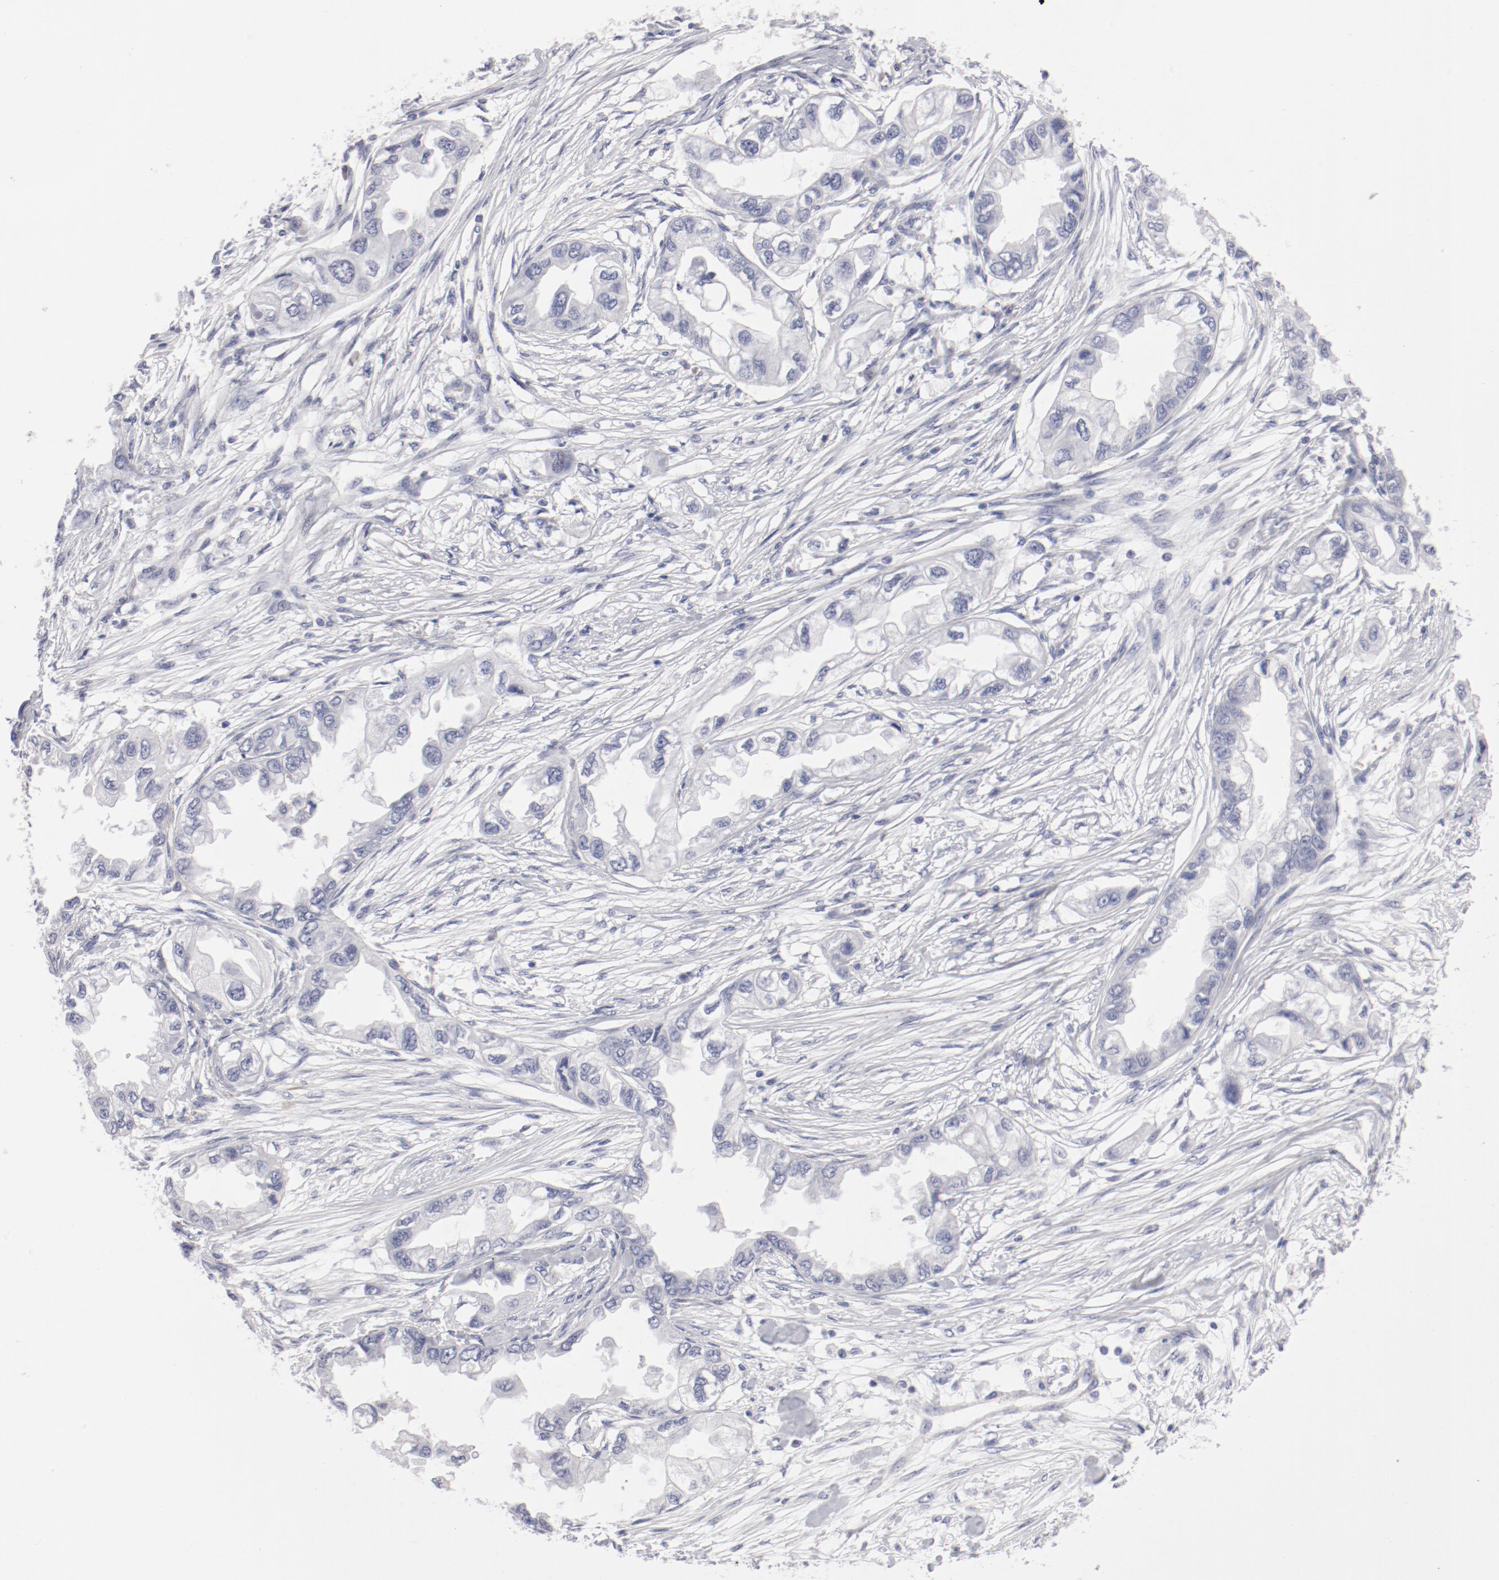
{"staining": {"intensity": "negative", "quantity": "none", "location": "none"}, "tissue": "endometrial cancer", "cell_type": "Tumor cells", "image_type": "cancer", "snomed": [{"axis": "morphology", "description": "Adenocarcinoma, NOS"}, {"axis": "topography", "description": "Endometrium"}], "caption": "Immunohistochemistry (IHC) micrograph of neoplastic tissue: human endometrial adenocarcinoma stained with DAB demonstrates no significant protein positivity in tumor cells.", "gene": "LAX1", "patient": {"sex": "female", "age": 67}}